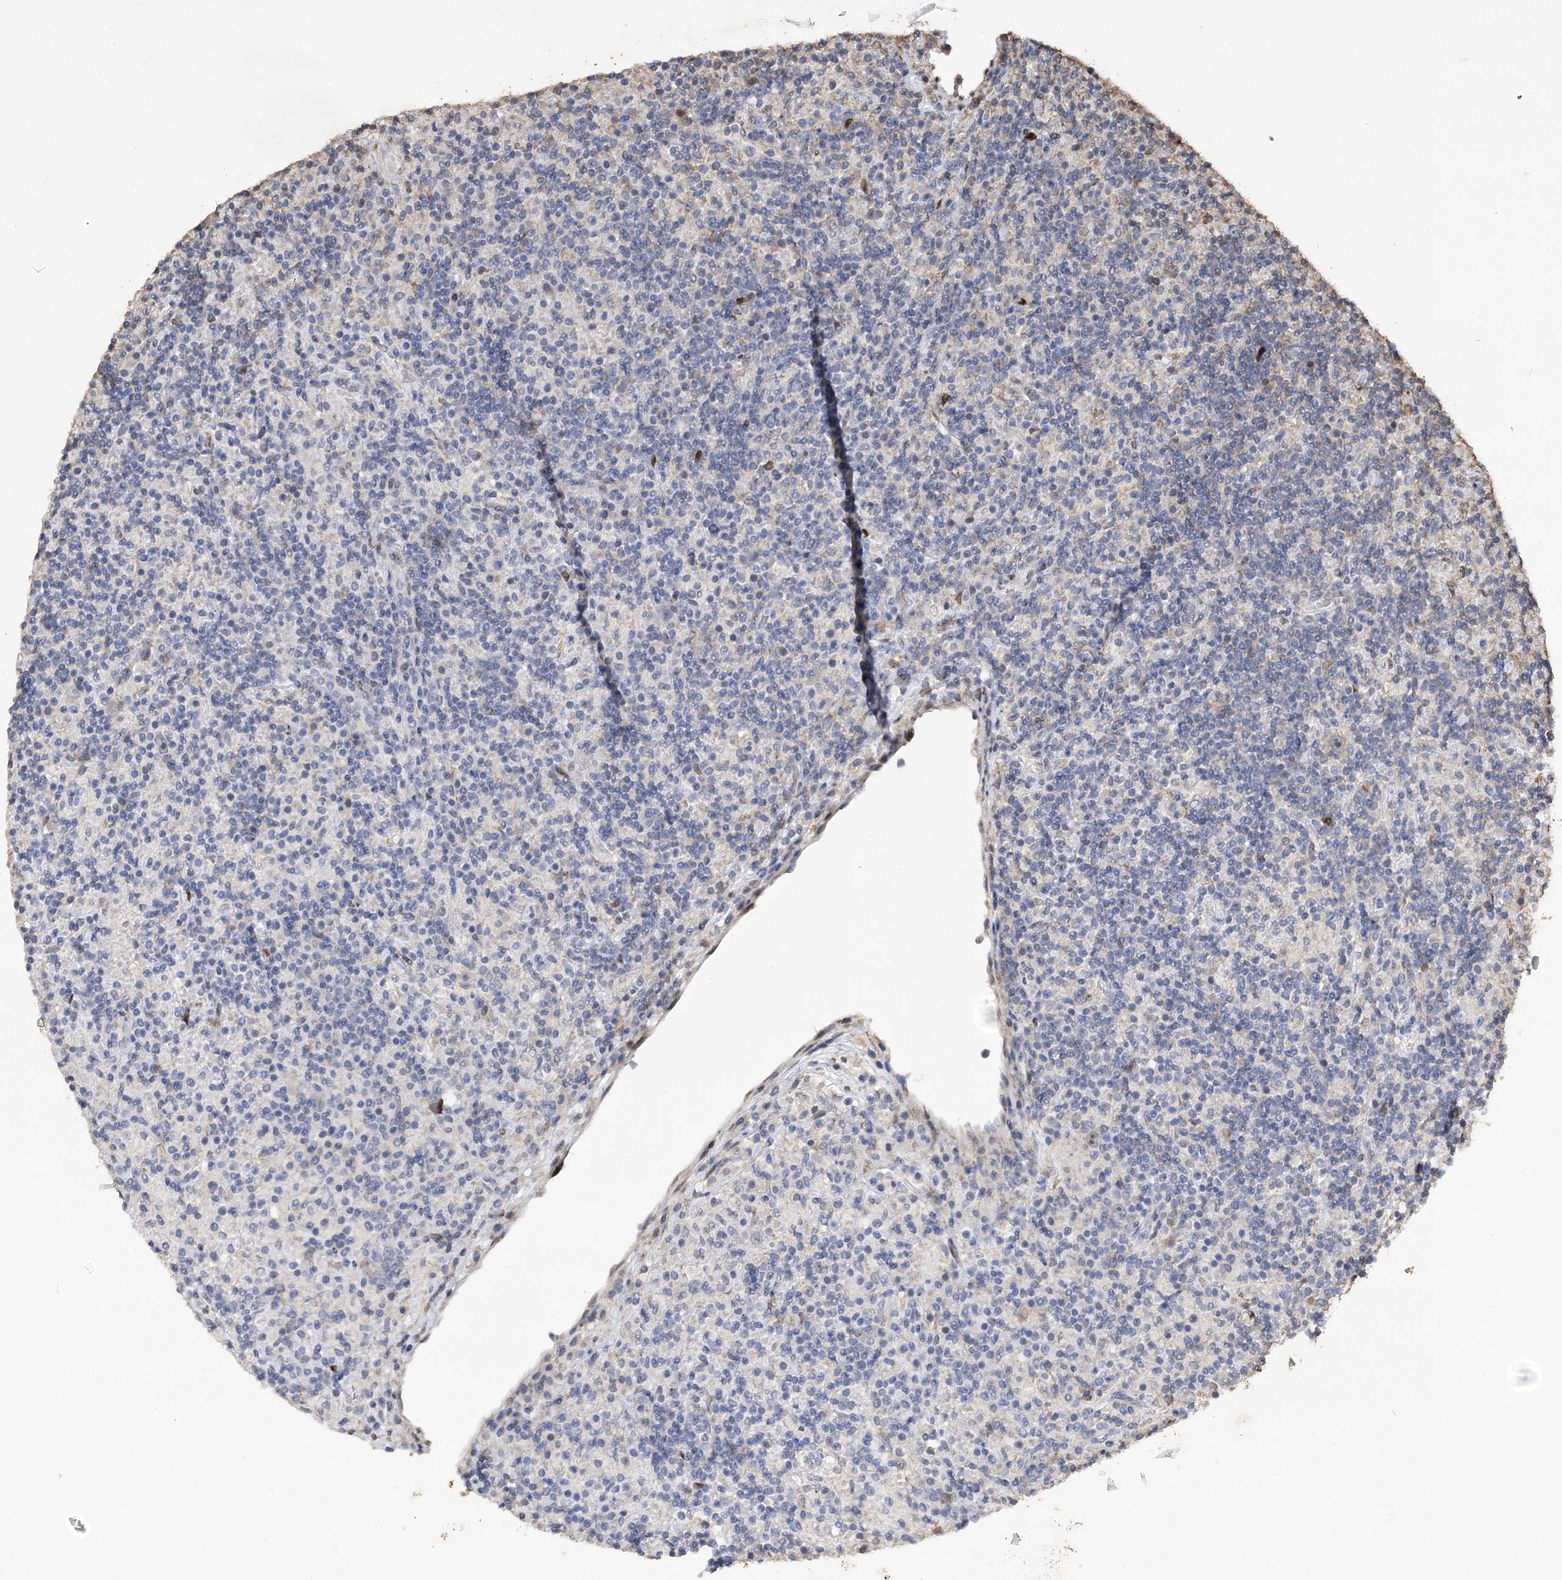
{"staining": {"intensity": "negative", "quantity": "none", "location": "none"}, "tissue": "lymphoma", "cell_type": "Tumor cells", "image_type": "cancer", "snomed": [{"axis": "morphology", "description": "Hodgkin's disease, NOS"}, {"axis": "topography", "description": "Lymph node"}], "caption": "Human lymphoma stained for a protein using IHC exhibits no expression in tumor cells.", "gene": "NFU1", "patient": {"sex": "male", "age": 70}}